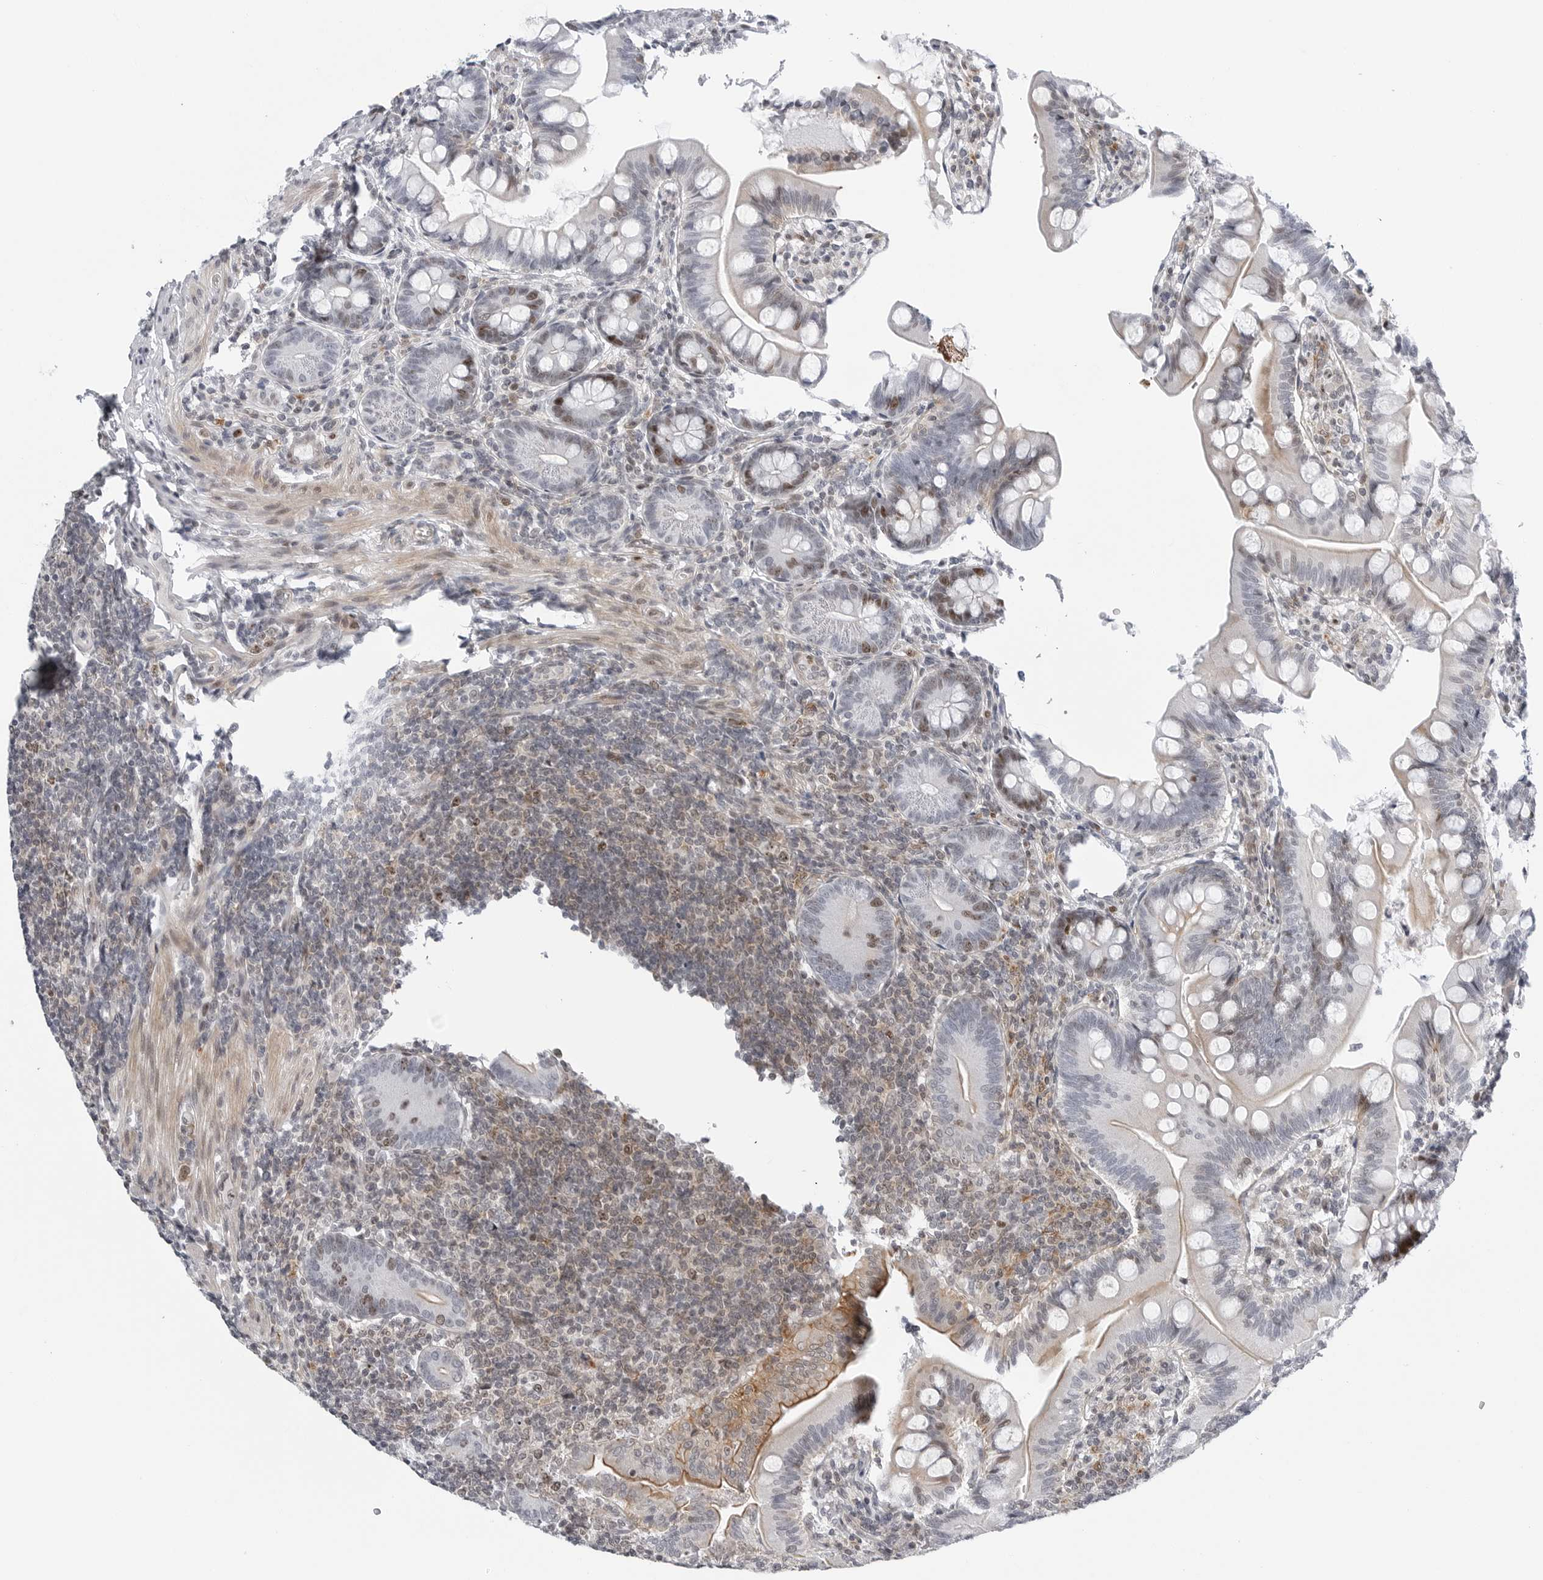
{"staining": {"intensity": "moderate", "quantity": "25%-75%", "location": "cytoplasmic/membranous,nuclear"}, "tissue": "small intestine", "cell_type": "Glandular cells", "image_type": "normal", "snomed": [{"axis": "morphology", "description": "Normal tissue, NOS"}, {"axis": "topography", "description": "Small intestine"}], "caption": "Moderate cytoplasmic/membranous,nuclear protein expression is present in approximately 25%-75% of glandular cells in small intestine.", "gene": "FAM135B", "patient": {"sex": "male", "age": 7}}